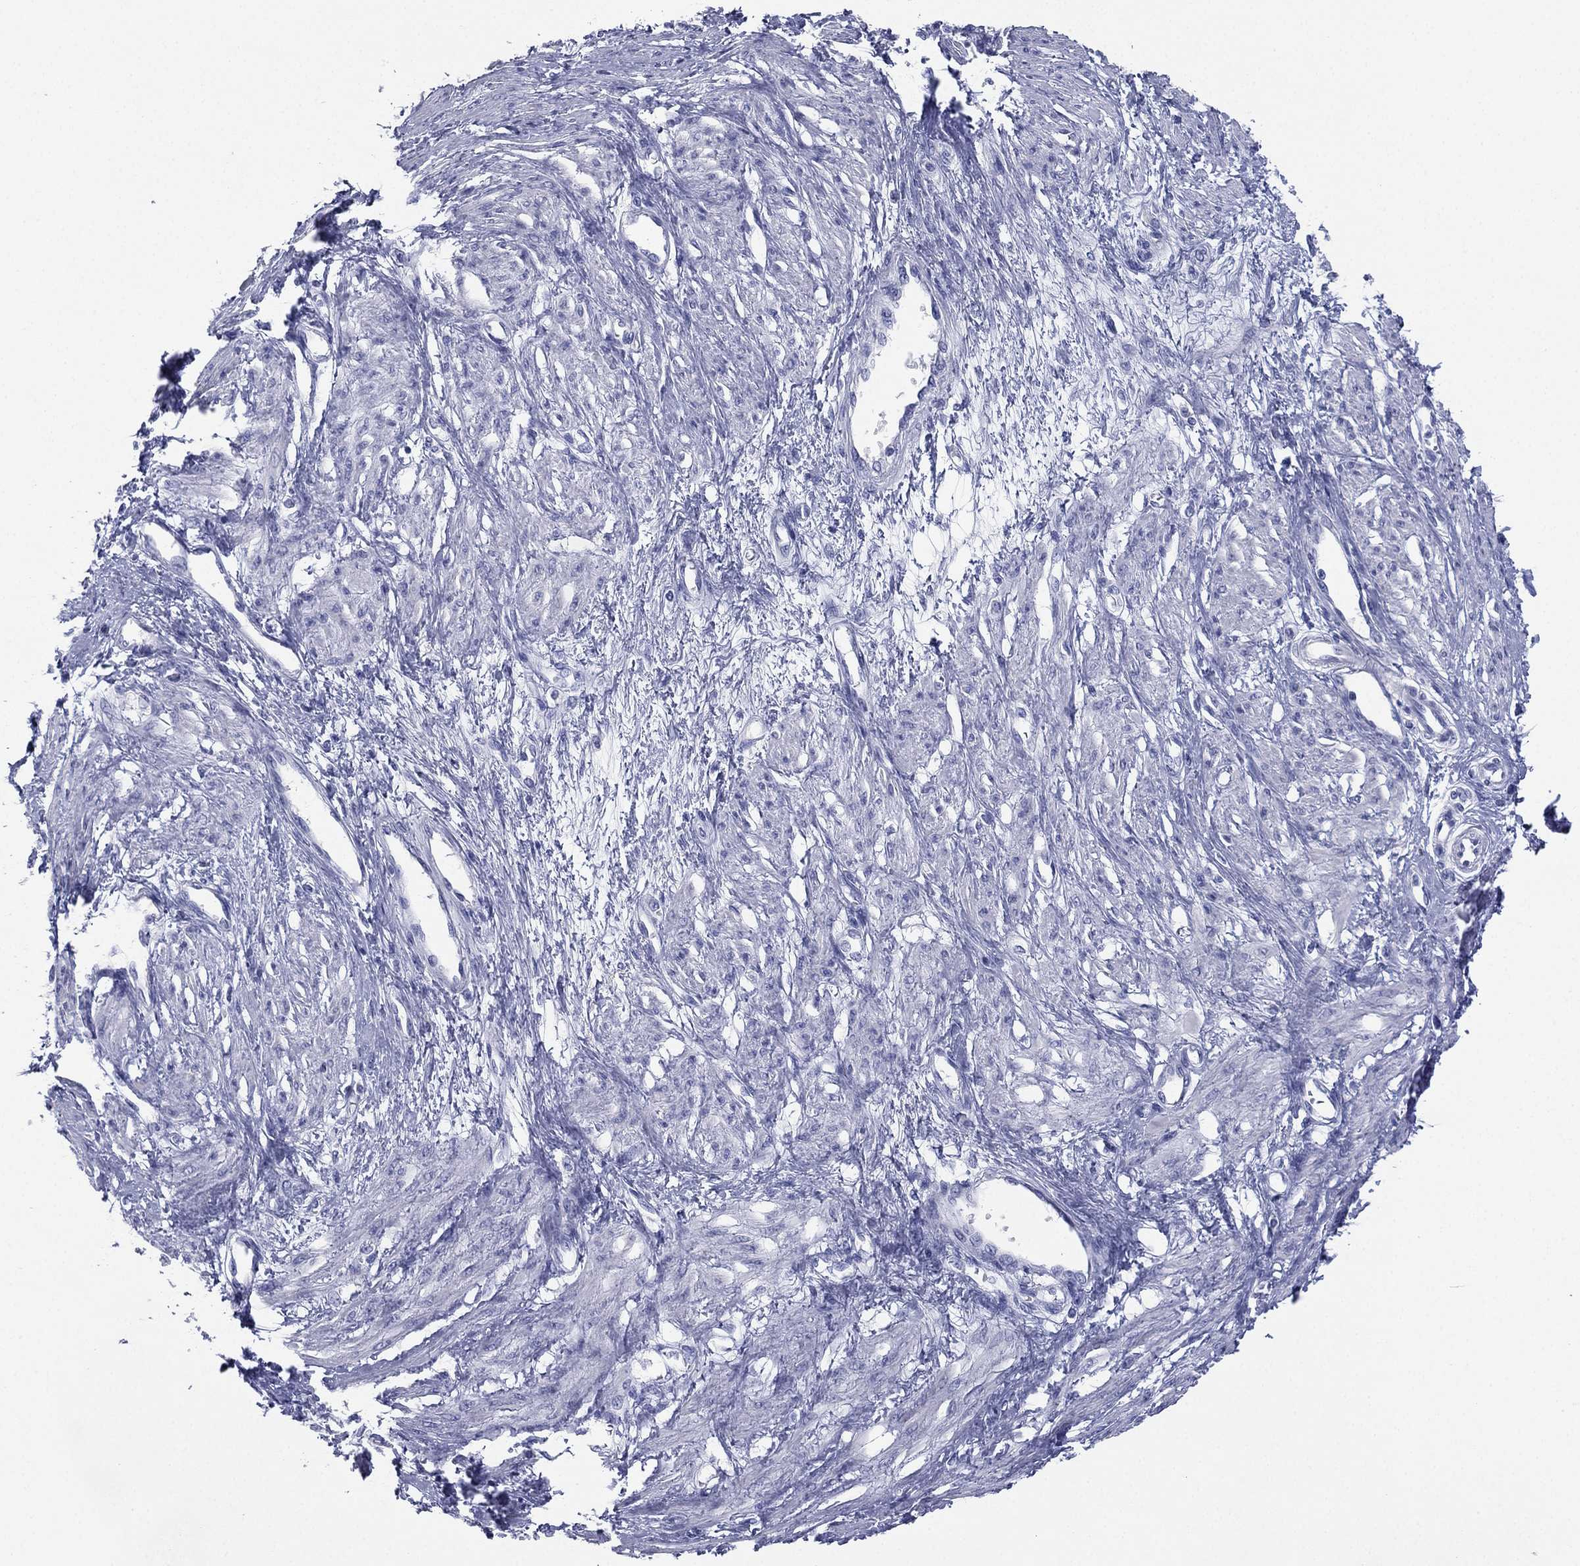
{"staining": {"intensity": "negative", "quantity": "none", "location": "none"}, "tissue": "smooth muscle", "cell_type": "Smooth muscle cells", "image_type": "normal", "snomed": [{"axis": "morphology", "description": "Normal tissue, NOS"}, {"axis": "topography", "description": "Smooth muscle"}, {"axis": "topography", "description": "Uterus"}], "caption": "Normal smooth muscle was stained to show a protein in brown. There is no significant expression in smooth muscle cells. (DAB immunohistochemistry, high magnification).", "gene": "FCER2", "patient": {"sex": "female", "age": 39}}